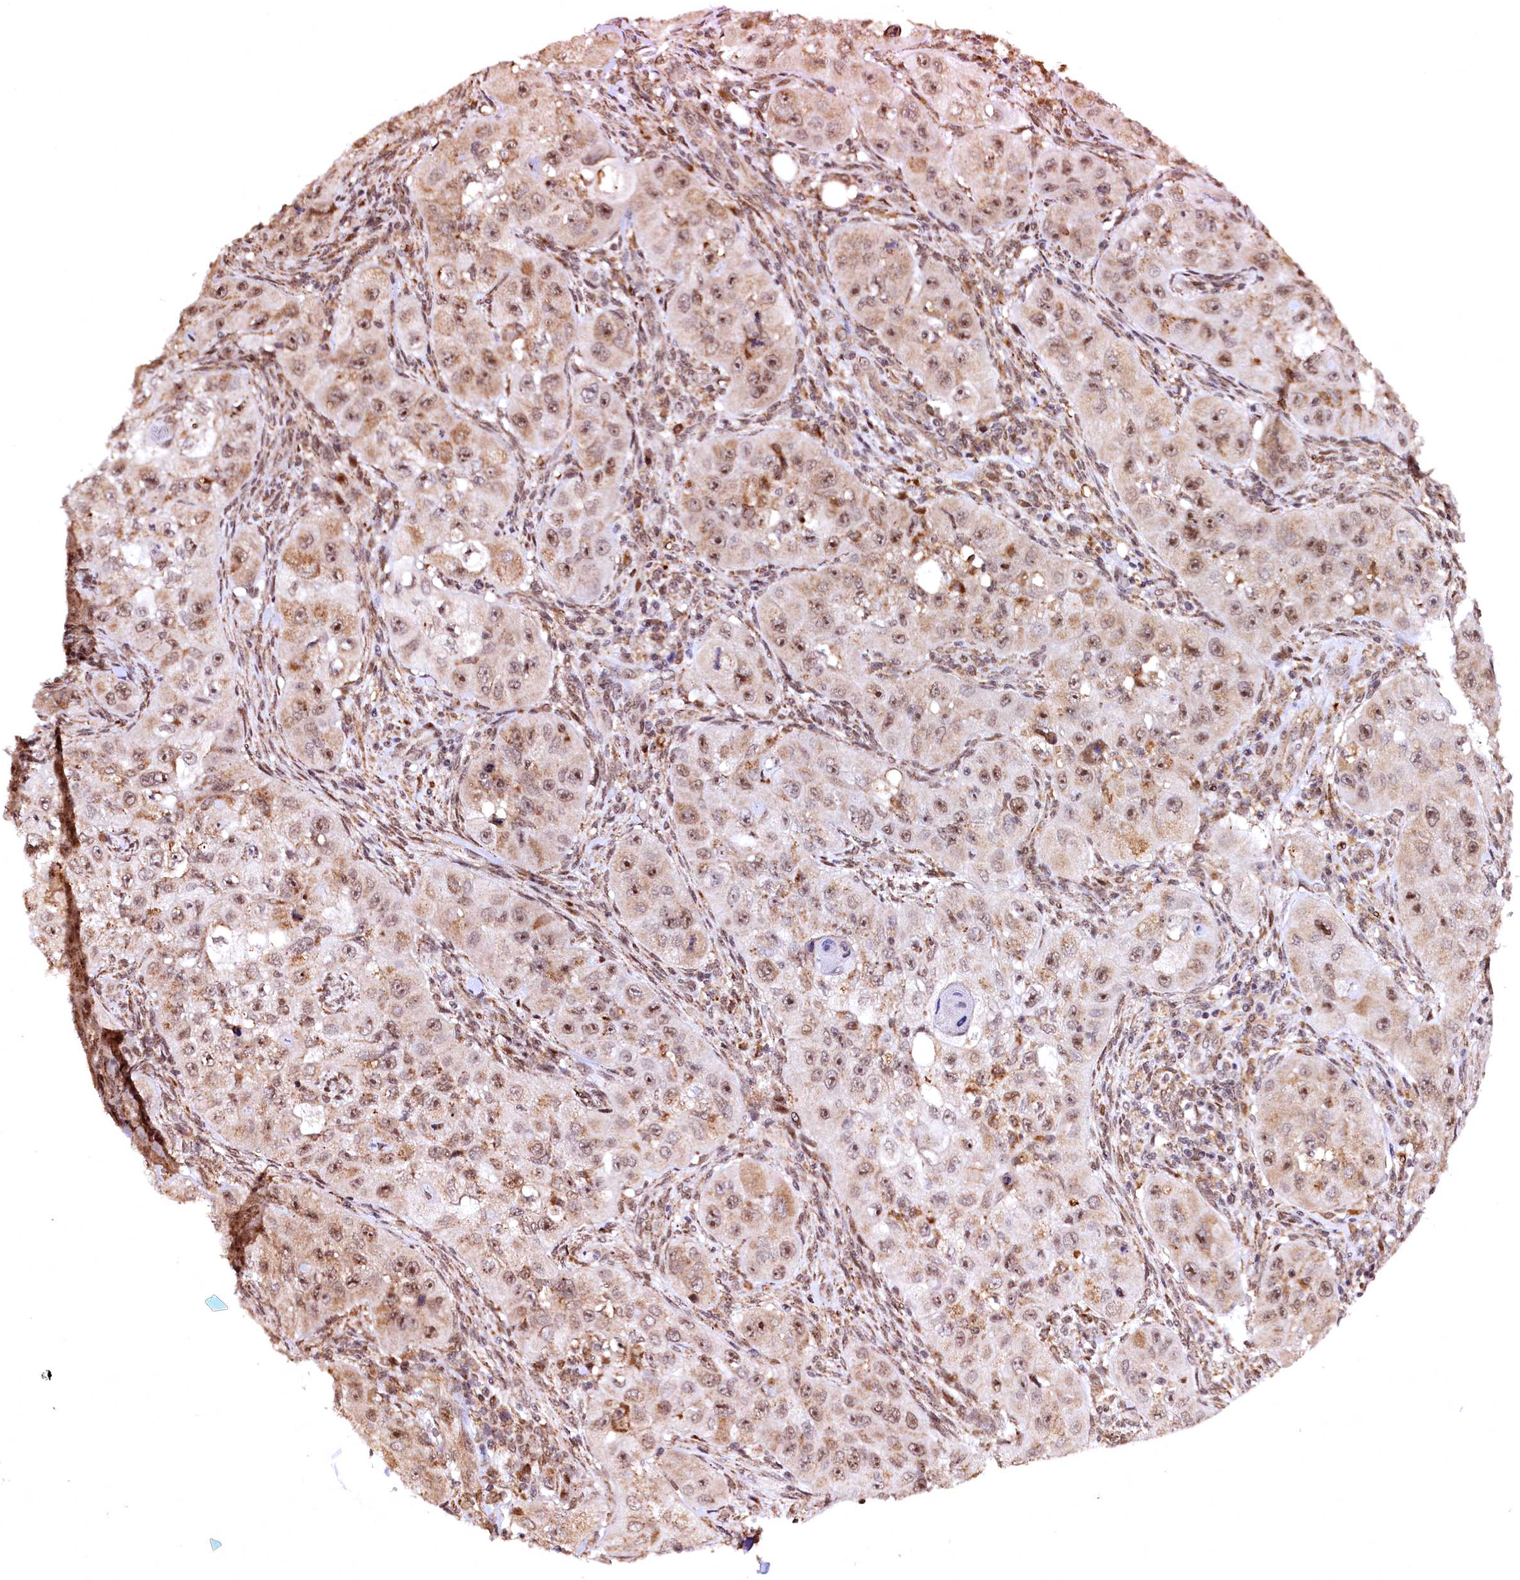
{"staining": {"intensity": "moderate", "quantity": ">75%", "location": "nuclear"}, "tissue": "skin cancer", "cell_type": "Tumor cells", "image_type": "cancer", "snomed": [{"axis": "morphology", "description": "Squamous cell carcinoma, NOS"}, {"axis": "topography", "description": "Skin"}, {"axis": "topography", "description": "Subcutis"}], "caption": "DAB immunohistochemical staining of human skin cancer demonstrates moderate nuclear protein positivity in approximately >75% of tumor cells.", "gene": "PDS5B", "patient": {"sex": "male", "age": 73}}